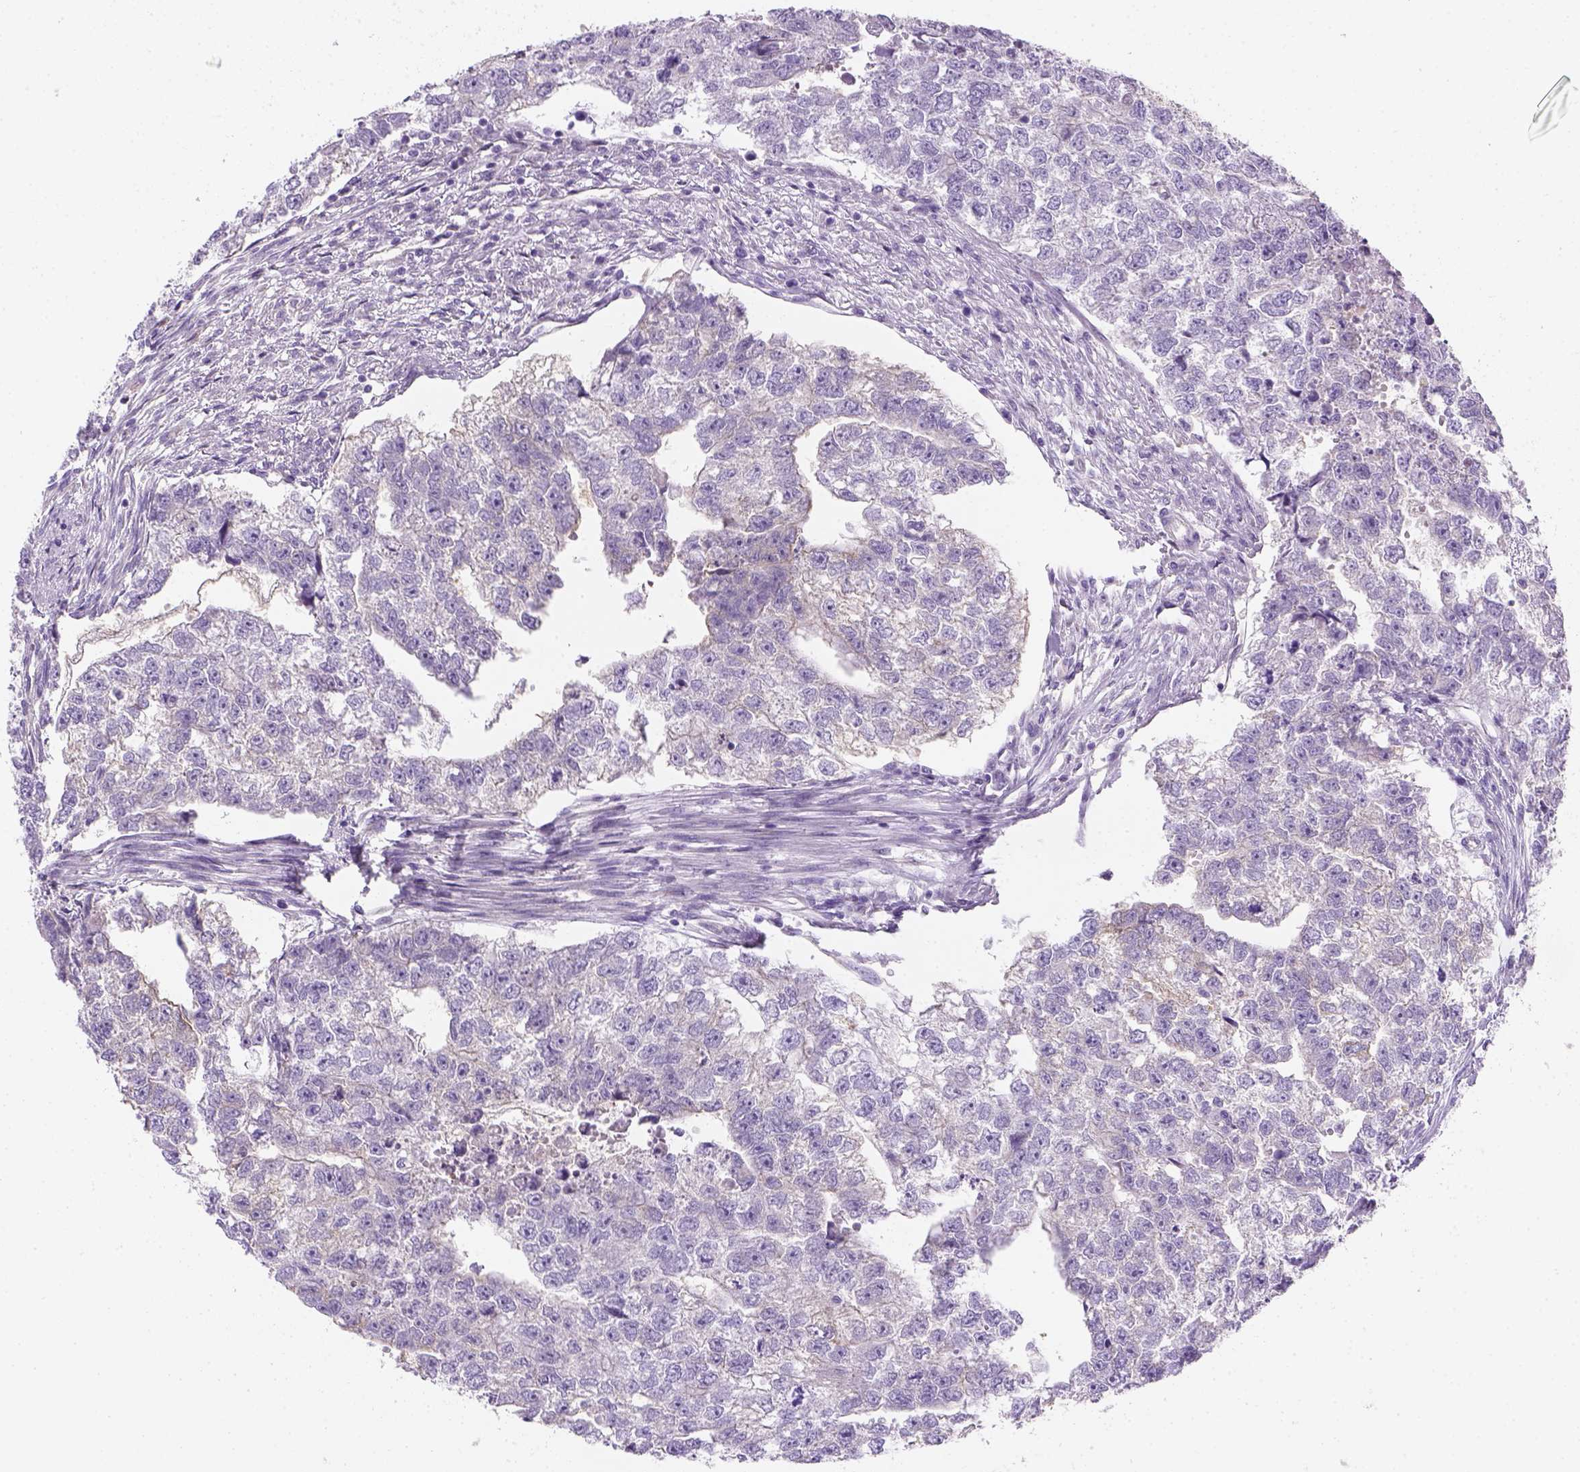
{"staining": {"intensity": "negative", "quantity": "none", "location": "none"}, "tissue": "testis cancer", "cell_type": "Tumor cells", "image_type": "cancer", "snomed": [{"axis": "morphology", "description": "Carcinoma, Embryonal, NOS"}, {"axis": "morphology", "description": "Teratoma, malignant, NOS"}, {"axis": "topography", "description": "Testis"}], "caption": "Immunohistochemical staining of human testis cancer exhibits no significant positivity in tumor cells.", "gene": "CACNB1", "patient": {"sex": "male", "age": 44}}